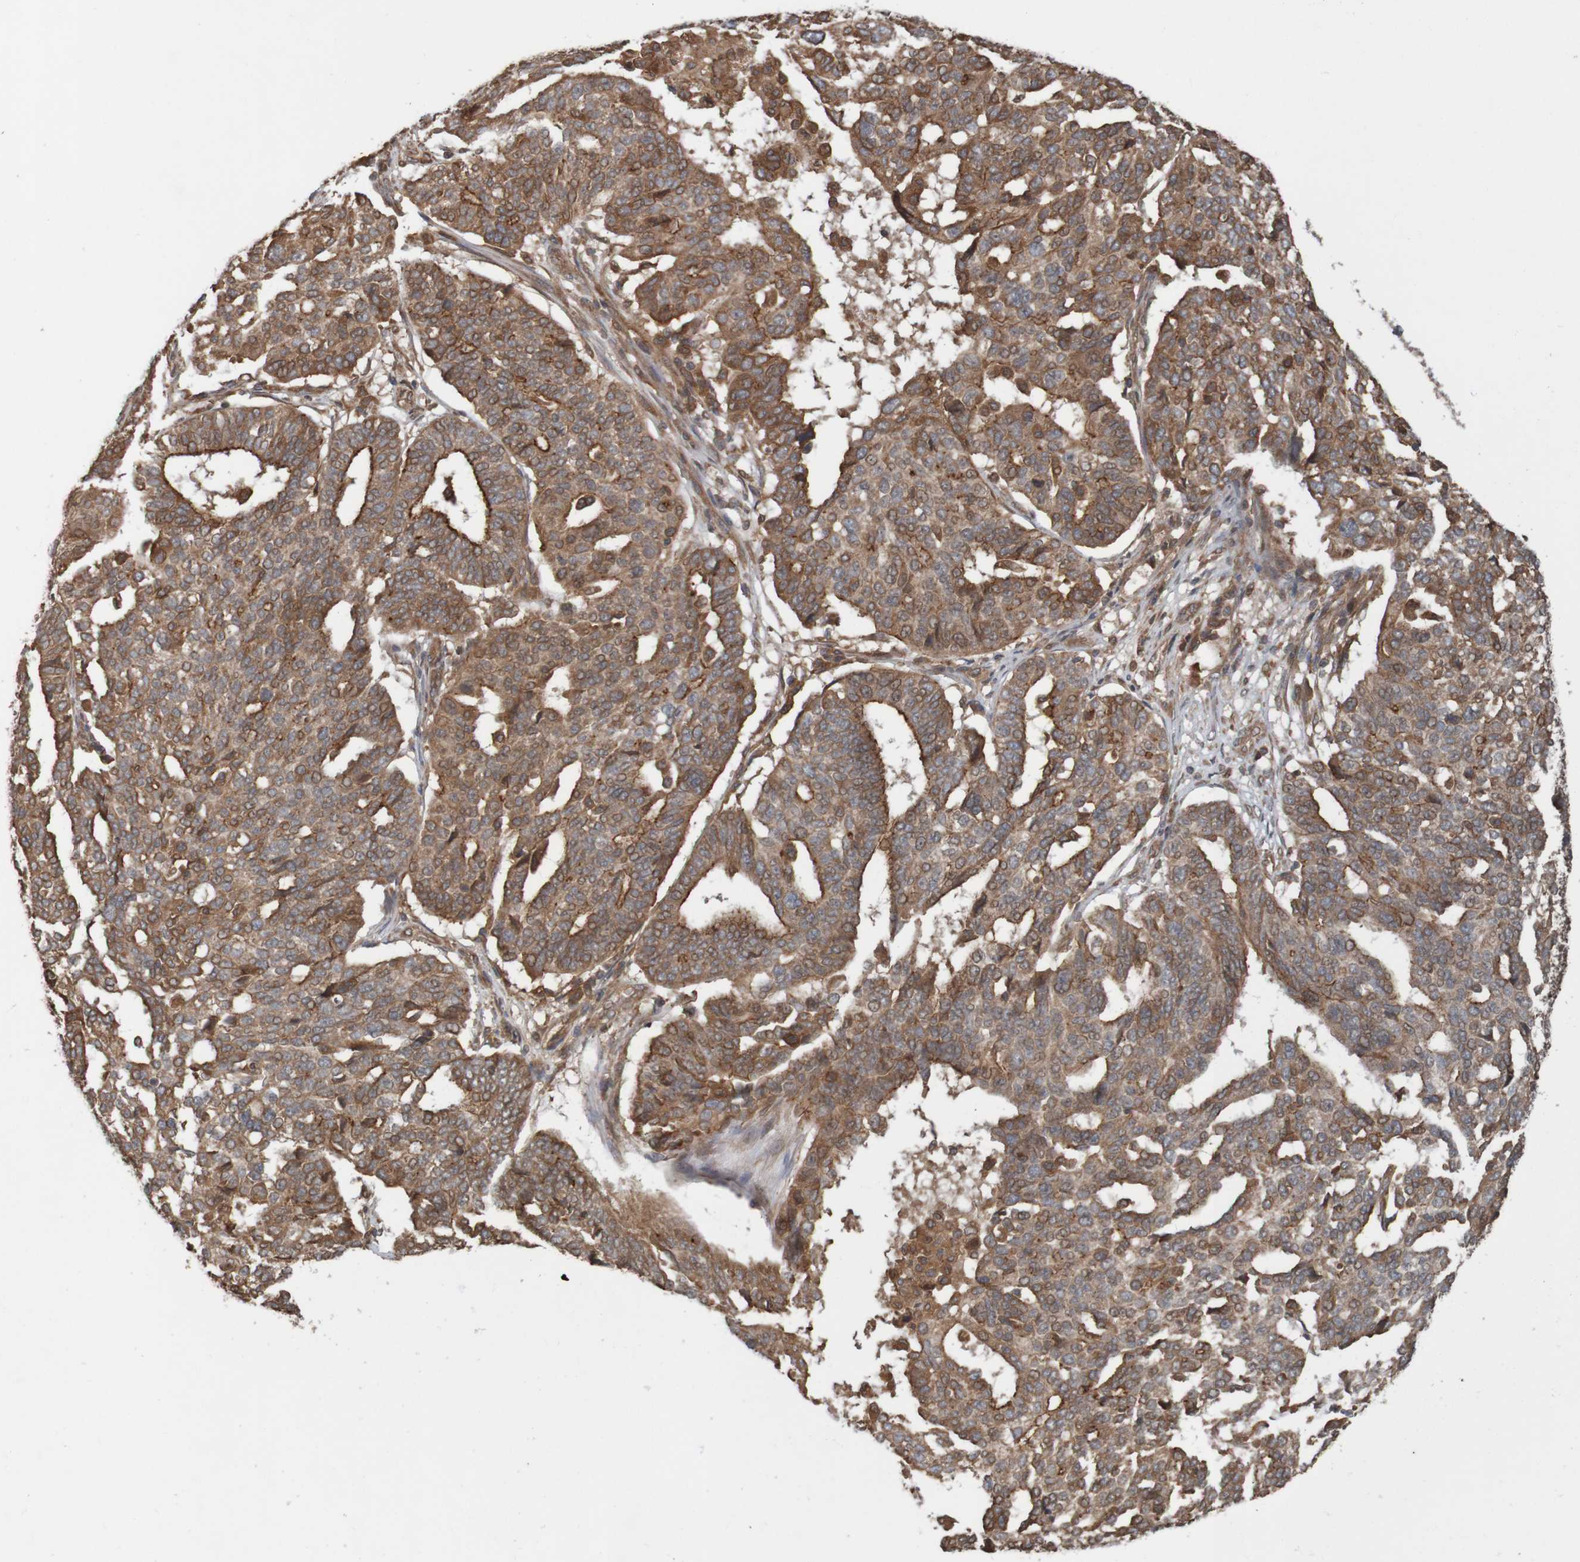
{"staining": {"intensity": "moderate", "quantity": ">75%", "location": "cytoplasmic/membranous"}, "tissue": "ovarian cancer", "cell_type": "Tumor cells", "image_type": "cancer", "snomed": [{"axis": "morphology", "description": "Cystadenocarcinoma, serous, NOS"}, {"axis": "topography", "description": "Ovary"}], "caption": "Moderate cytoplasmic/membranous positivity for a protein is identified in approximately >75% of tumor cells of ovarian cancer (serous cystadenocarcinoma) using IHC.", "gene": "ARHGEF11", "patient": {"sex": "female", "age": 59}}